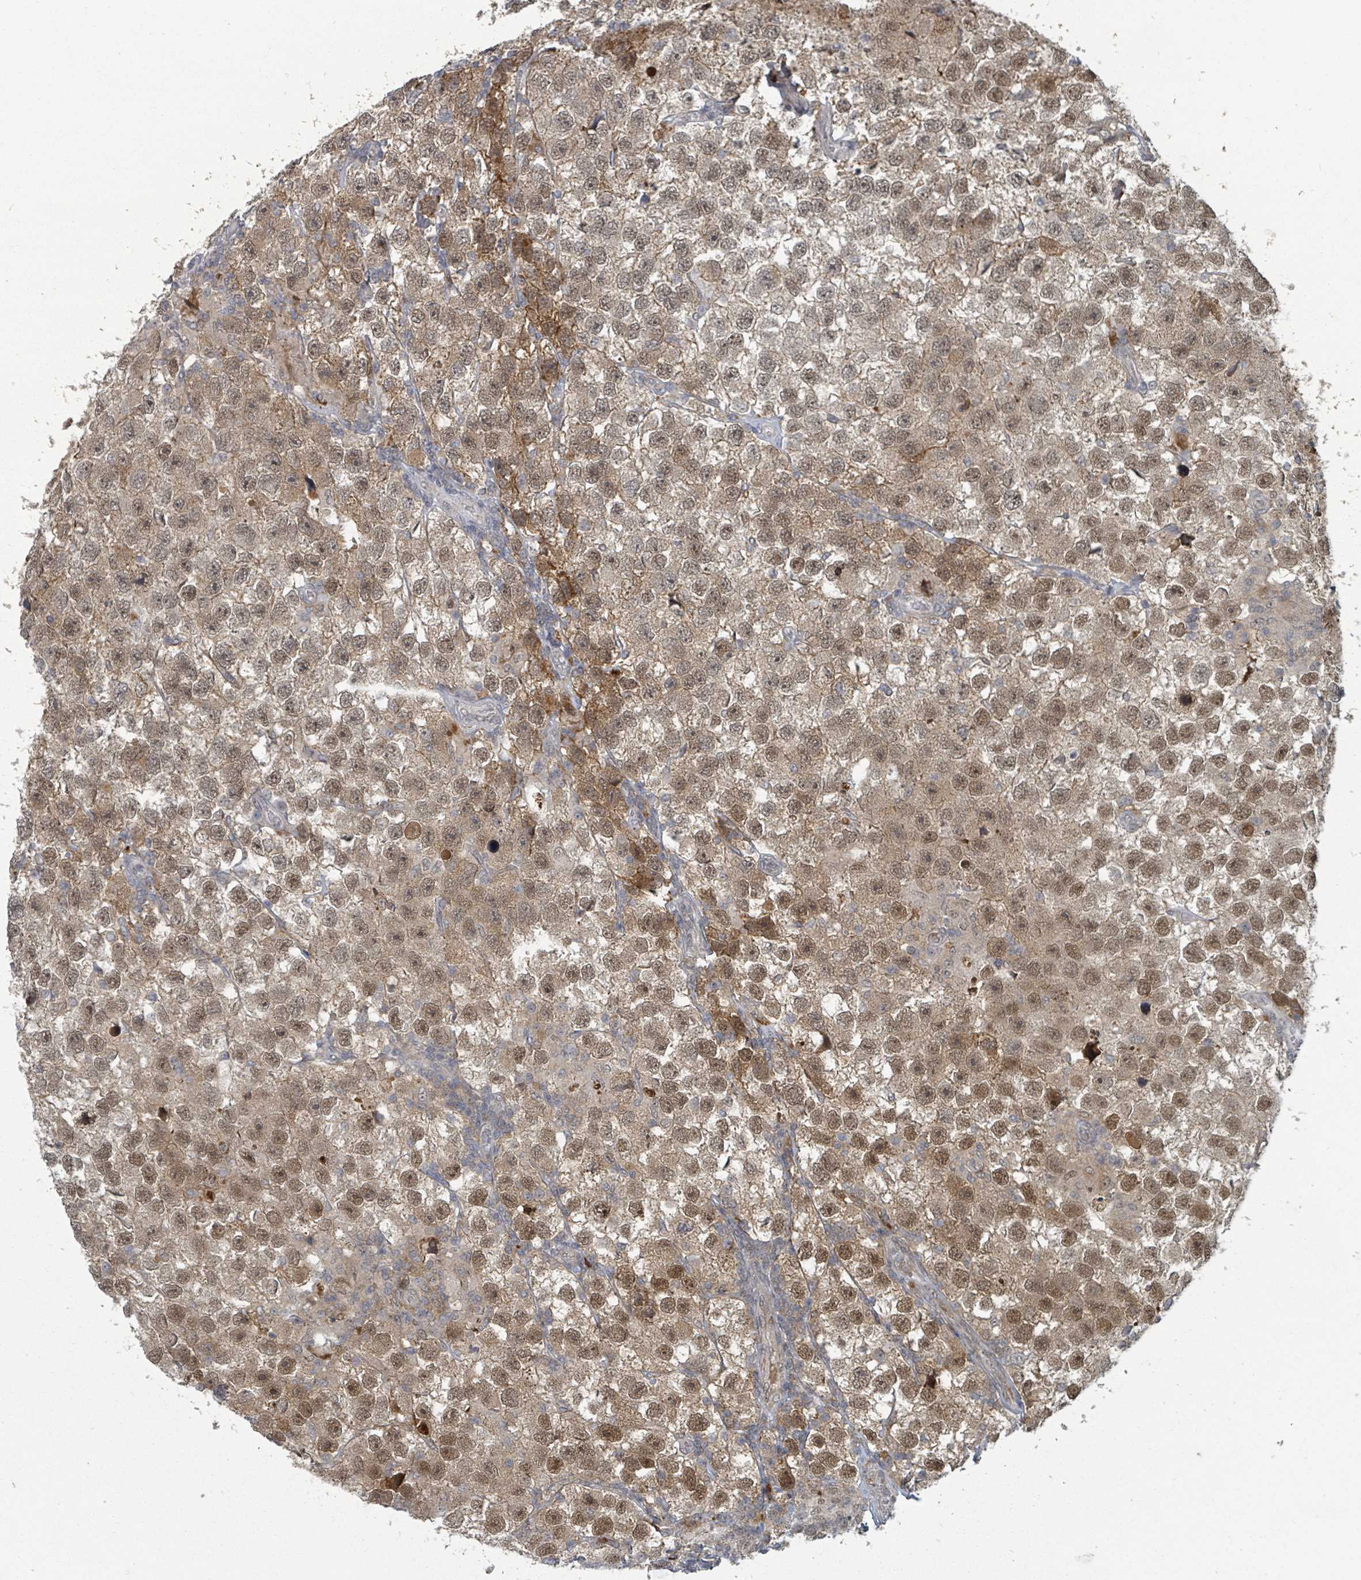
{"staining": {"intensity": "strong", "quantity": "25%-75%", "location": "nuclear"}, "tissue": "testis cancer", "cell_type": "Tumor cells", "image_type": "cancer", "snomed": [{"axis": "morphology", "description": "Seminoma, NOS"}, {"axis": "topography", "description": "Testis"}], "caption": "IHC image of neoplastic tissue: seminoma (testis) stained using immunohistochemistry demonstrates high levels of strong protein expression localized specifically in the nuclear of tumor cells, appearing as a nuclear brown color.", "gene": "GTF3C1", "patient": {"sex": "male", "age": 26}}